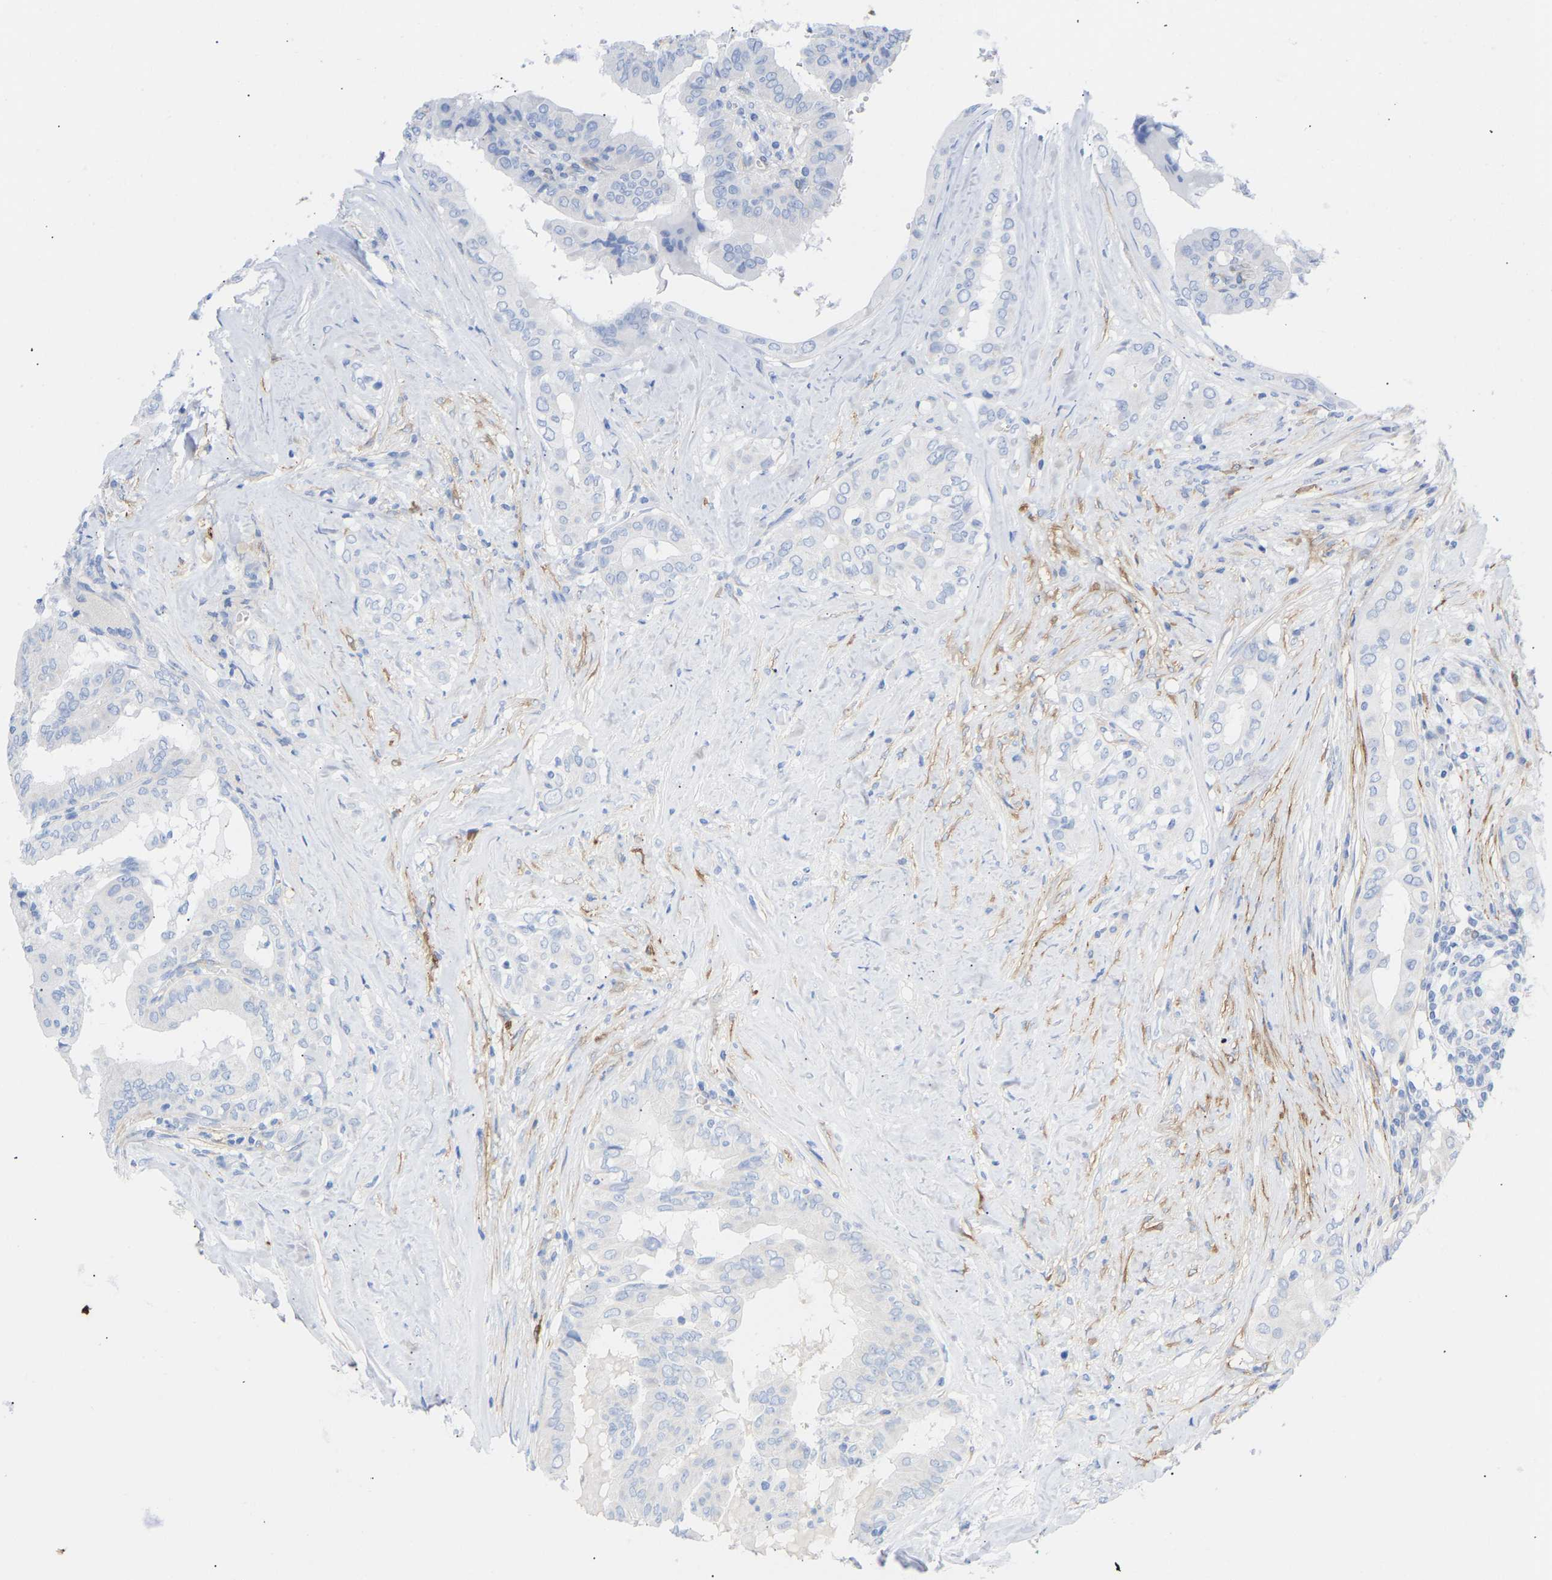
{"staining": {"intensity": "negative", "quantity": "none", "location": "none"}, "tissue": "thyroid cancer", "cell_type": "Tumor cells", "image_type": "cancer", "snomed": [{"axis": "morphology", "description": "Papillary adenocarcinoma, NOS"}, {"axis": "topography", "description": "Thyroid gland"}], "caption": "DAB (3,3'-diaminobenzidine) immunohistochemical staining of human thyroid papillary adenocarcinoma demonstrates no significant expression in tumor cells.", "gene": "AMPH", "patient": {"sex": "male", "age": 33}}